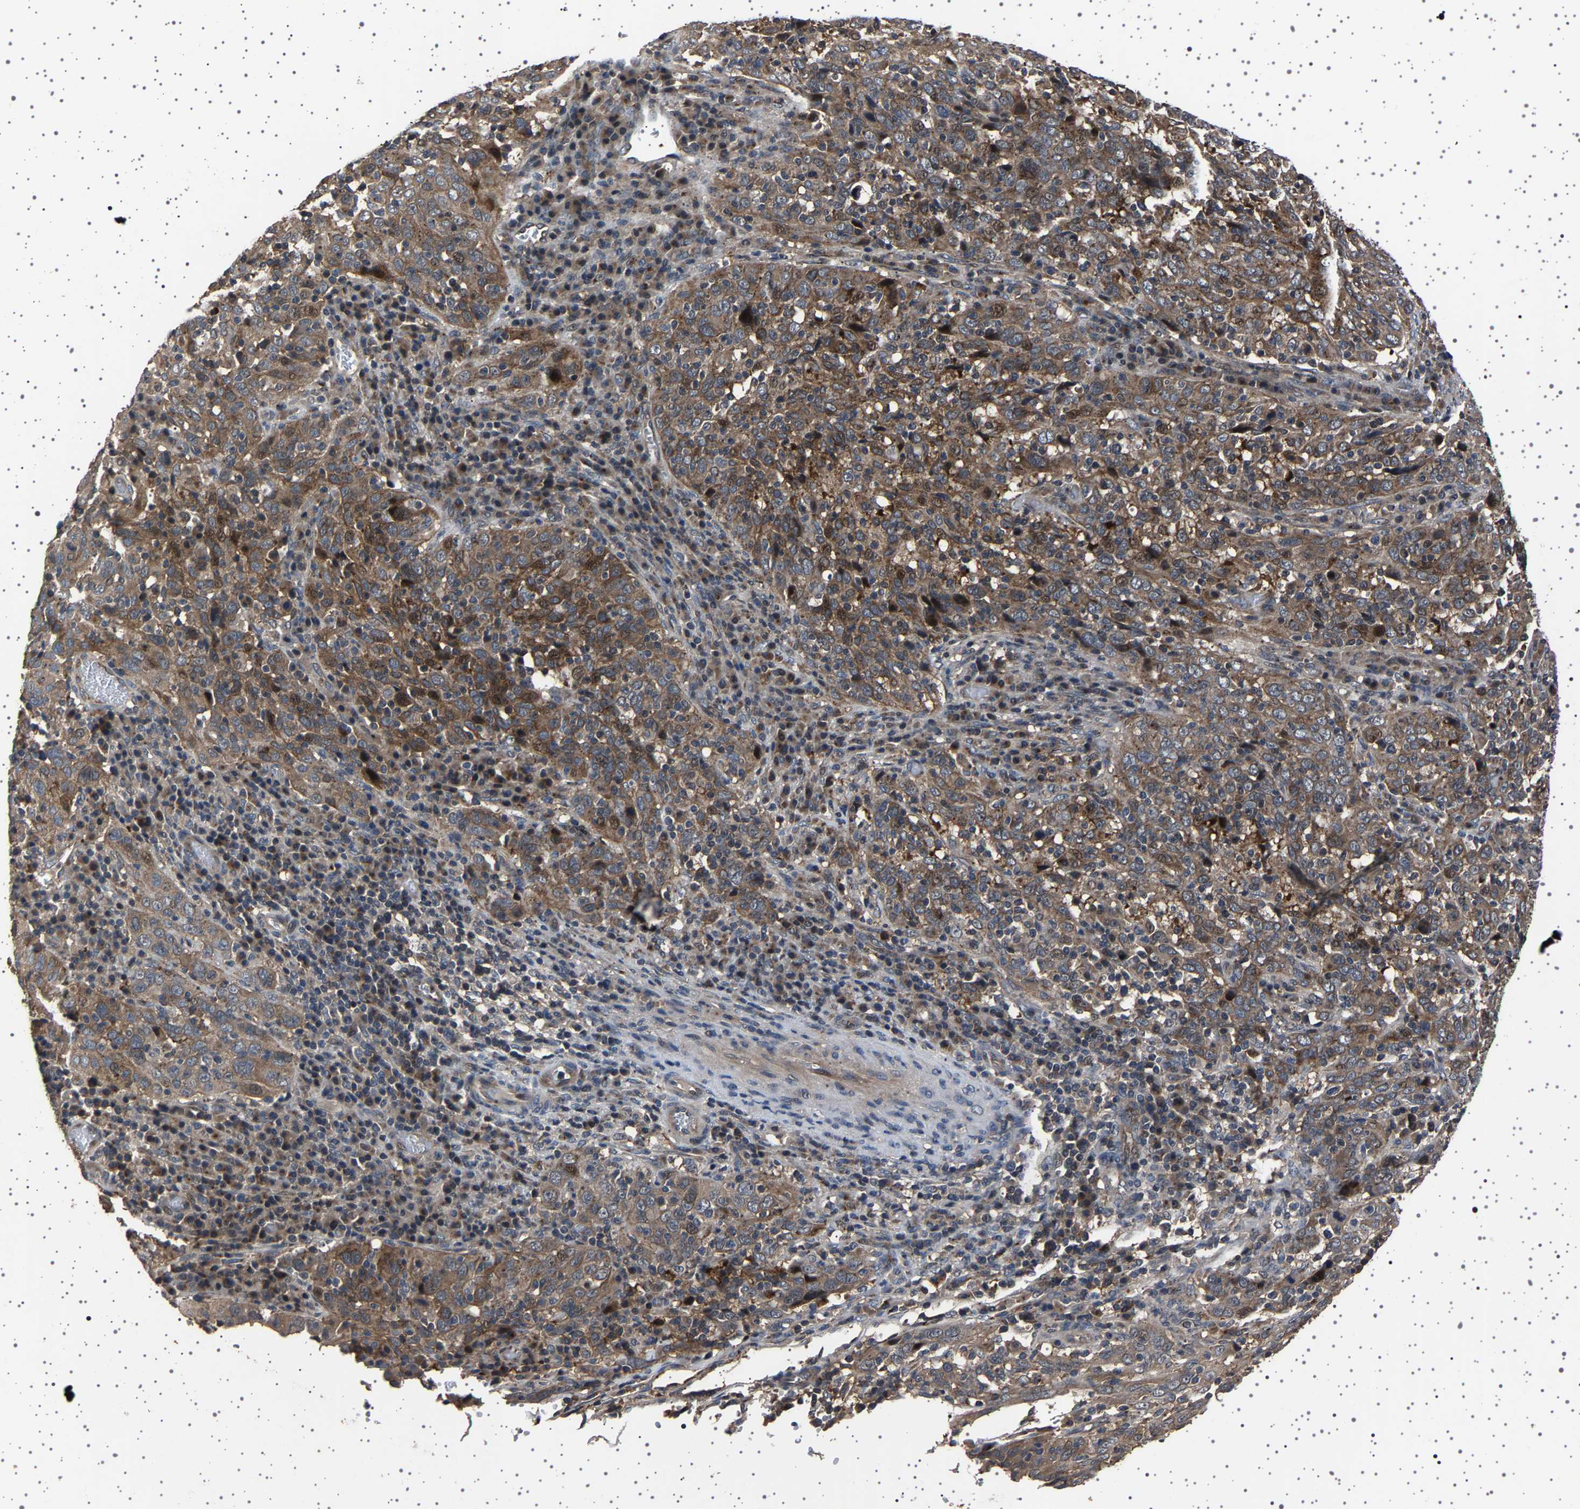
{"staining": {"intensity": "moderate", "quantity": ">75%", "location": "cytoplasmic/membranous"}, "tissue": "cervical cancer", "cell_type": "Tumor cells", "image_type": "cancer", "snomed": [{"axis": "morphology", "description": "Squamous cell carcinoma, NOS"}, {"axis": "topography", "description": "Cervix"}], "caption": "Brown immunohistochemical staining in human cervical cancer (squamous cell carcinoma) displays moderate cytoplasmic/membranous staining in about >75% of tumor cells. (DAB (3,3'-diaminobenzidine) IHC with brightfield microscopy, high magnification).", "gene": "NCKAP1", "patient": {"sex": "female", "age": 46}}